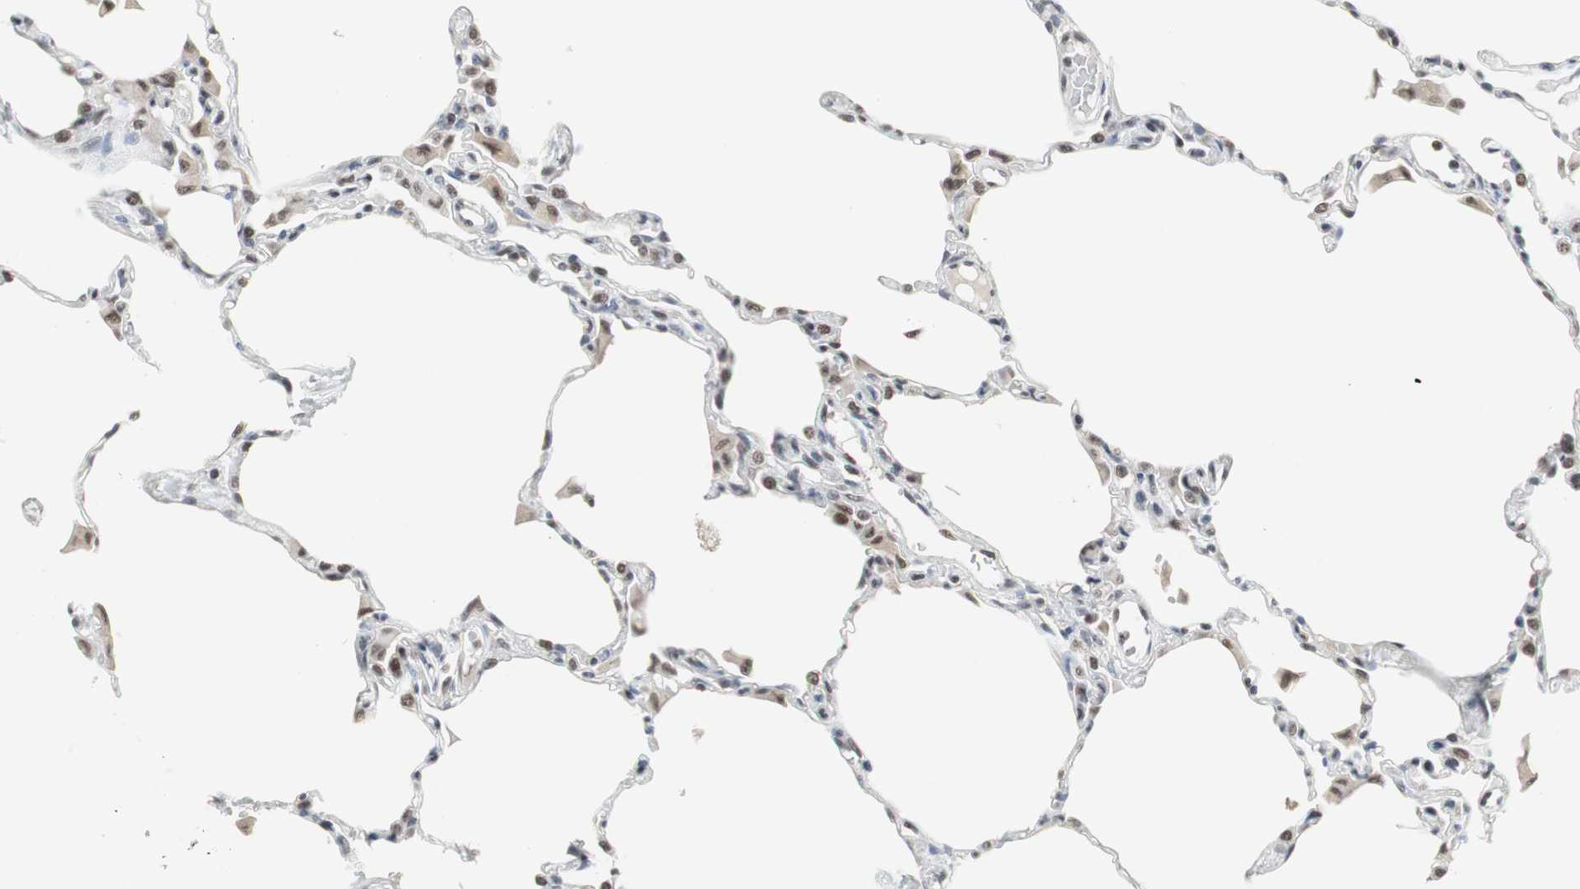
{"staining": {"intensity": "strong", "quantity": ">75%", "location": "nuclear"}, "tissue": "lung", "cell_type": "Alveolar cells", "image_type": "normal", "snomed": [{"axis": "morphology", "description": "Normal tissue, NOS"}, {"axis": "topography", "description": "Lung"}], "caption": "A brown stain highlights strong nuclear staining of a protein in alveolar cells of unremarkable human lung.", "gene": "RTF1", "patient": {"sex": "female", "age": 49}}